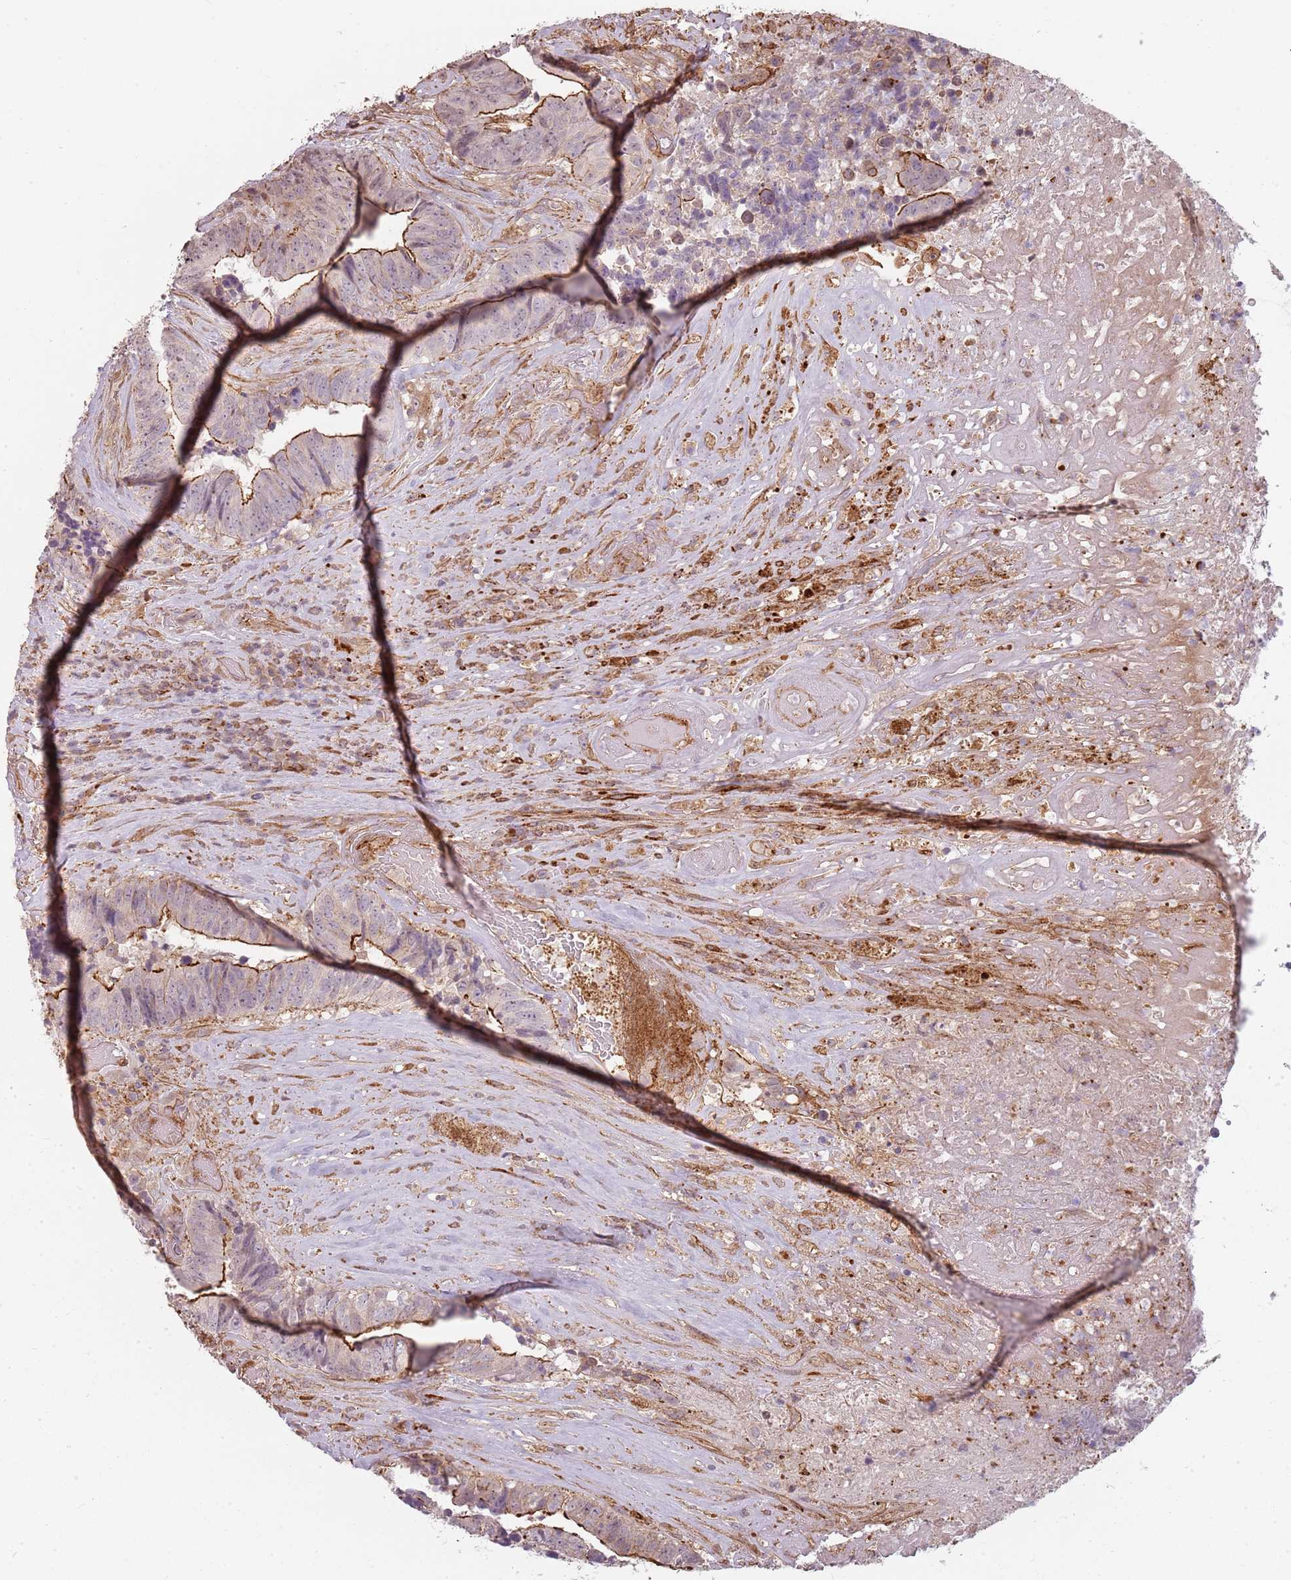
{"staining": {"intensity": "moderate", "quantity": "25%-75%", "location": "cytoplasmic/membranous"}, "tissue": "colorectal cancer", "cell_type": "Tumor cells", "image_type": "cancer", "snomed": [{"axis": "morphology", "description": "Adenocarcinoma, NOS"}, {"axis": "topography", "description": "Rectum"}], "caption": "Moderate cytoplasmic/membranous staining for a protein is seen in about 25%-75% of tumor cells of adenocarcinoma (colorectal) using immunohistochemistry.", "gene": "PPP1R14C", "patient": {"sex": "male", "age": 72}}